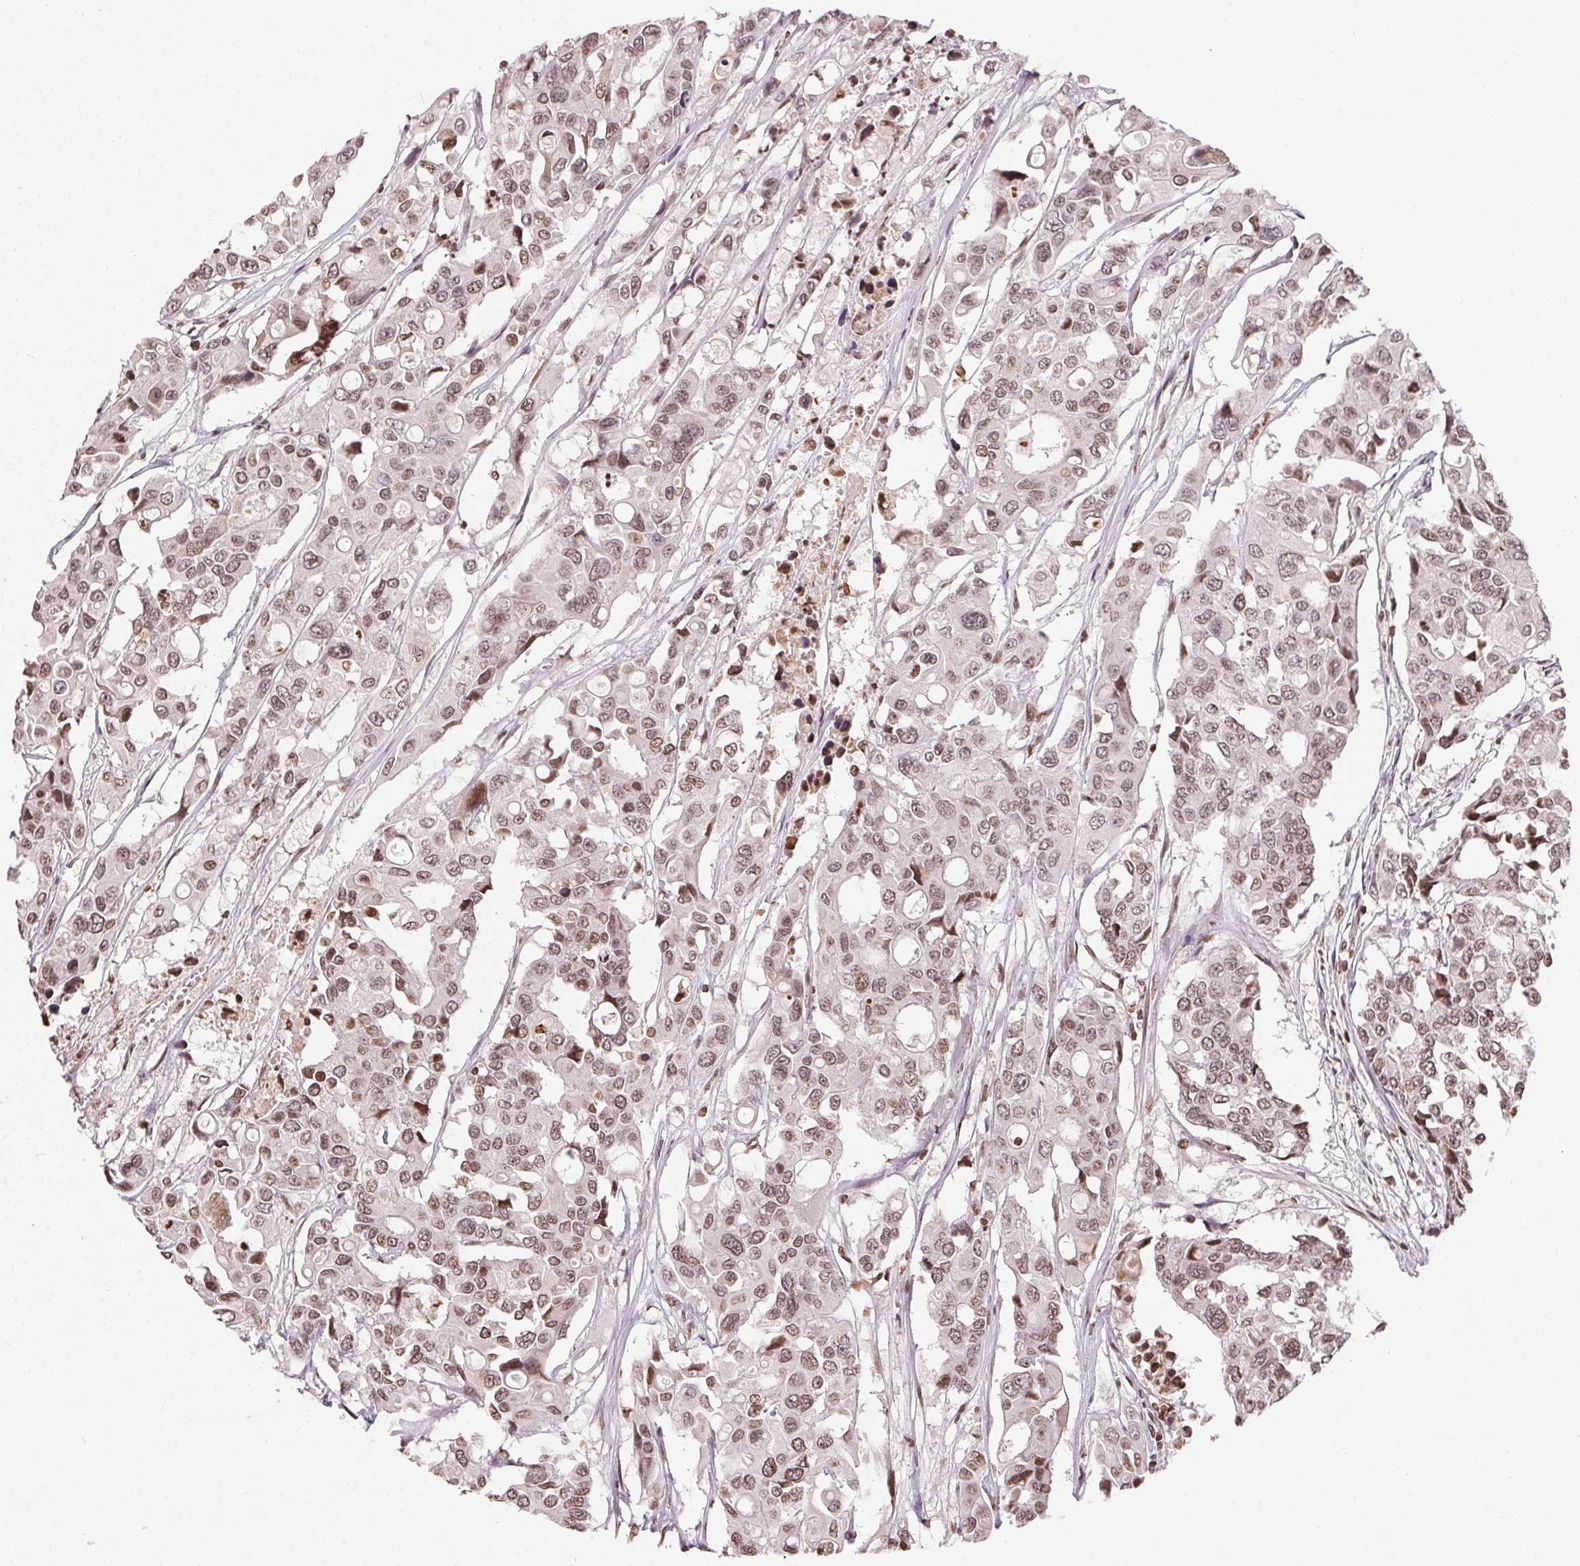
{"staining": {"intensity": "moderate", "quantity": ">75%", "location": "nuclear"}, "tissue": "colorectal cancer", "cell_type": "Tumor cells", "image_type": "cancer", "snomed": [{"axis": "morphology", "description": "Adenocarcinoma, NOS"}, {"axis": "topography", "description": "Colon"}], "caption": "A brown stain labels moderate nuclear expression of a protein in human colorectal cancer tumor cells.", "gene": "RNF181", "patient": {"sex": "male", "age": 77}}